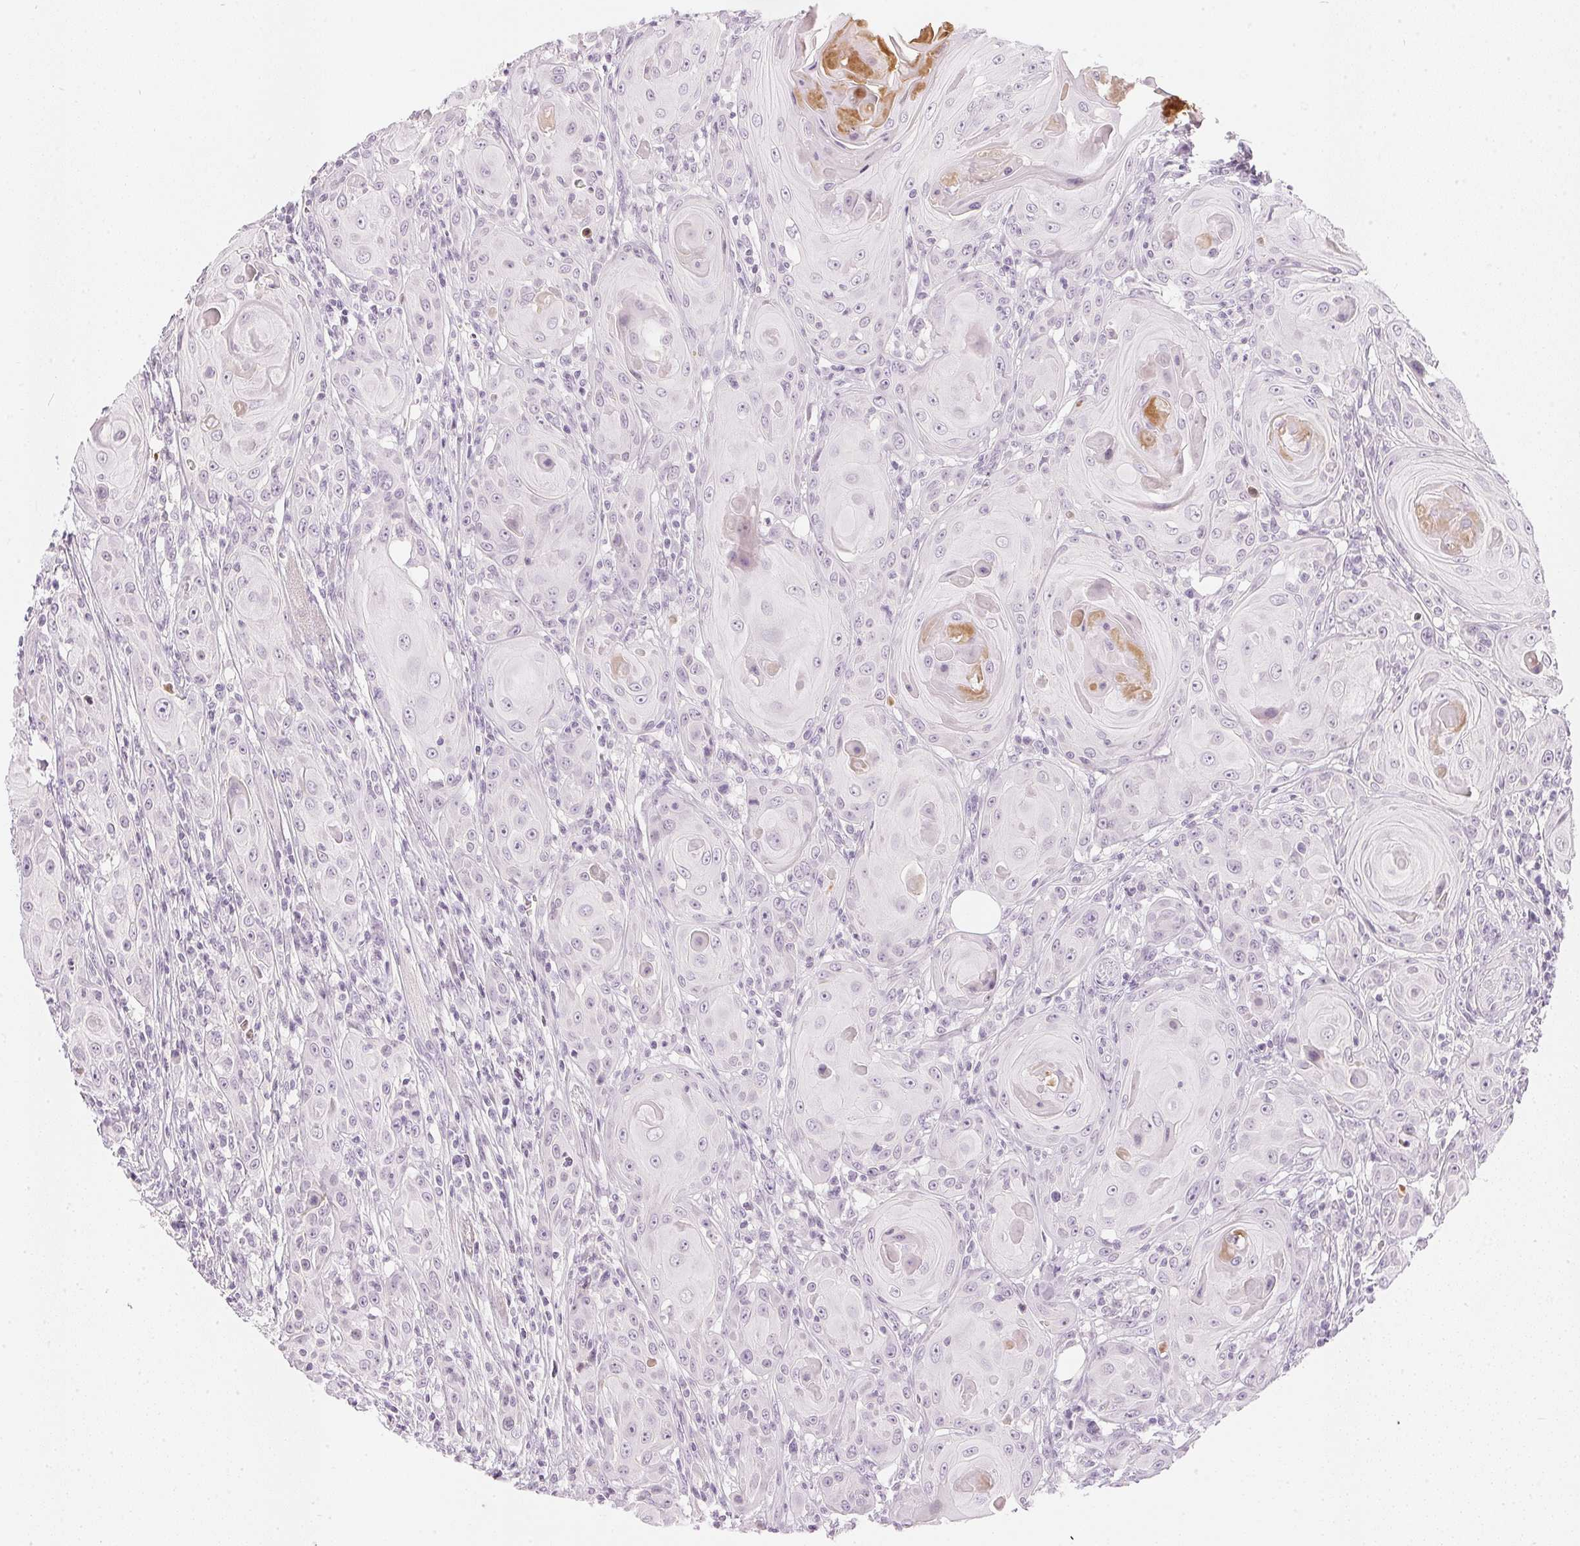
{"staining": {"intensity": "negative", "quantity": "none", "location": "none"}, "tissue": "head and neck cancer", "cell_type": "Tumor cells", "image_type": "cancer", "snomed": [{"axis": "morphology", "description": "Squamous cell carcinoma, NOS"}, {"axis": "topography", "description": "Head-Neck"}], "caption": "Head and neck squamous cell carcinoma stained for a protein using immunohistochemistry shows no expression tumor cells.", "gene": "CHST4", "patient": {"sex": "female", "age": 80}}